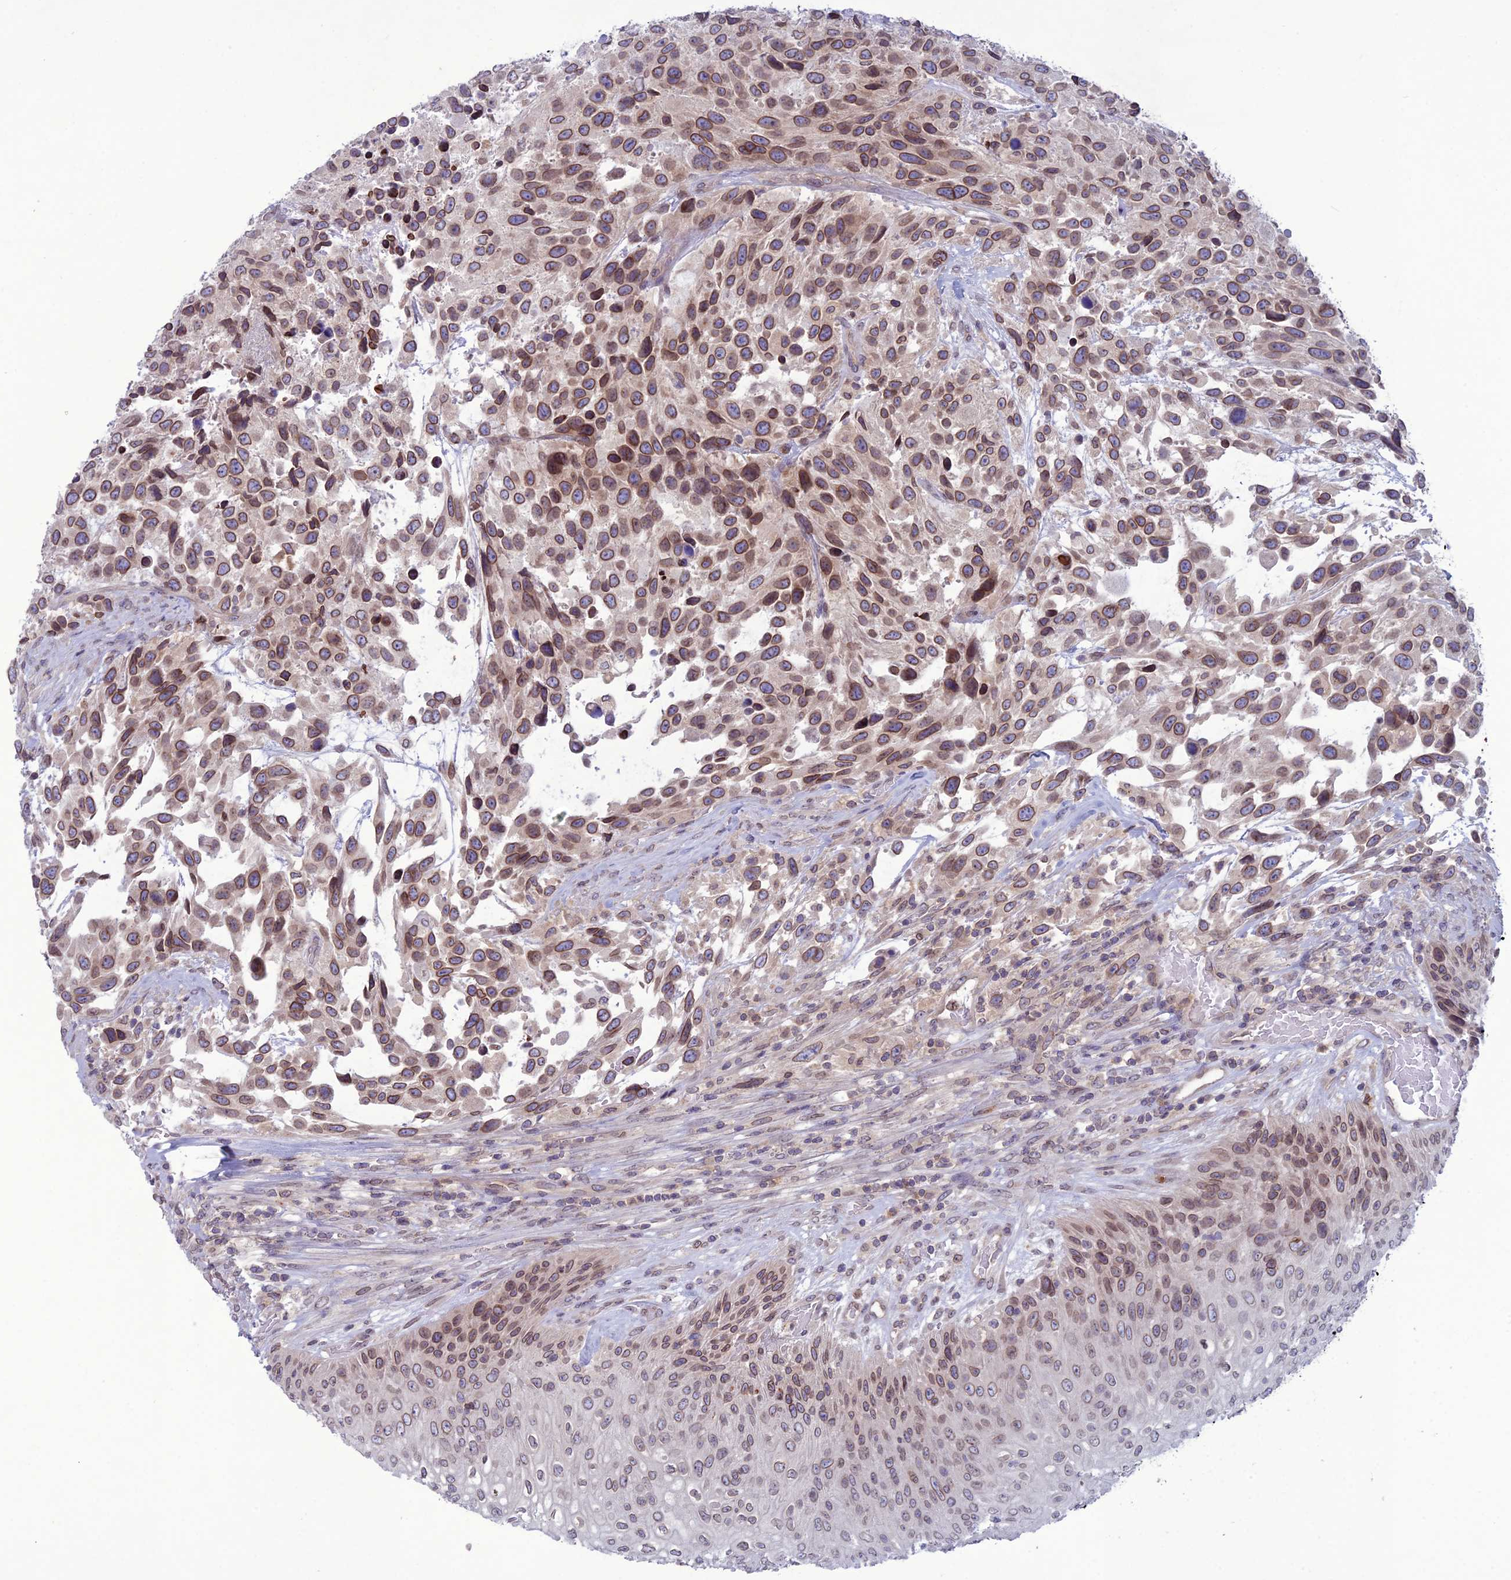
{"staining": {"intensity": "moderate", "quantity": ">75%", "location": "cytoplasmic/membranous,nuclear"}, "tissue": "urothelial cancer", "cell_type": "Tumor cells", "image_type": "cancer", "snomed": [{"axis": "morphology", "description": "Urothelial carcinoma, High grade"}, {"axis": "topography", "description": "Urinary bladder"}], "caption": "Immunohistochemical staining of high-grade urothelial carcinoma reveals medium levels of moderate cytoplasmic/membranous and nuclear expression in about >75% of tumor cells. Nuclei are stained in blue.", "gene": "WDR46", "patient": {"sex": "female", "age": 70}}